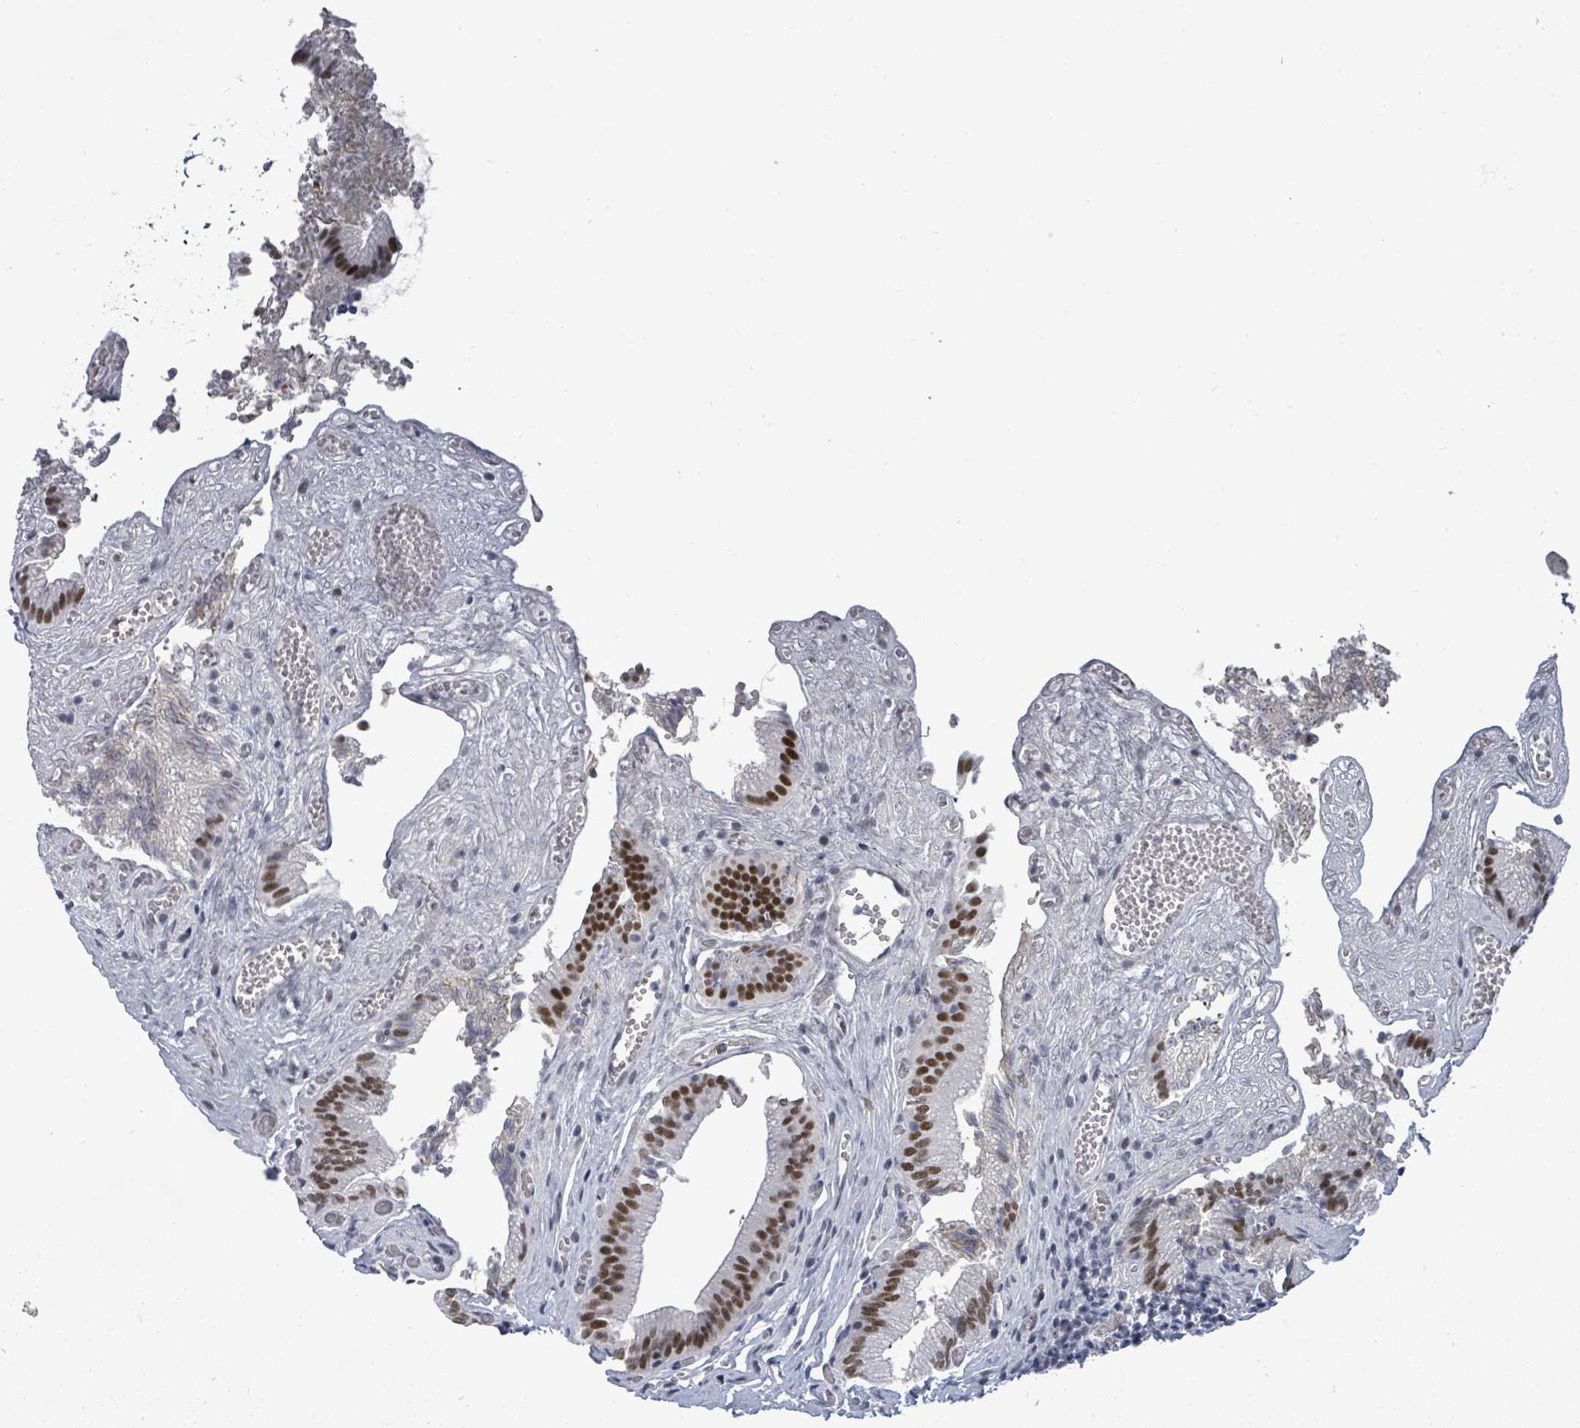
{"staining": {"intensity": "strong", "quantity": "25%-75%", "location": "nuclear"}, "tissue": "gallbladder", "cell_type": "Glandular cells", "image_type": "normal", "snomed": [{"axis": "morphology", "description": "Normal tissue, NOS"}, {"axis": "topography", "description": "Gallbladder"}, {"axis": "topography", "description": "Peripheral nerve tissue"}], "caption": "Immunohistochemical staining of unremarkable human gallbladder shows 25%-75% levels of strong nuclear protein positivity in about 25%-75% of glandular cells. Using DAB (brown) and hematoxylin (blue) stains, captured at high magnification using brightfield microscopy.", "gene": "BIVM", "patient": {"sex": "male", "age": 17}}